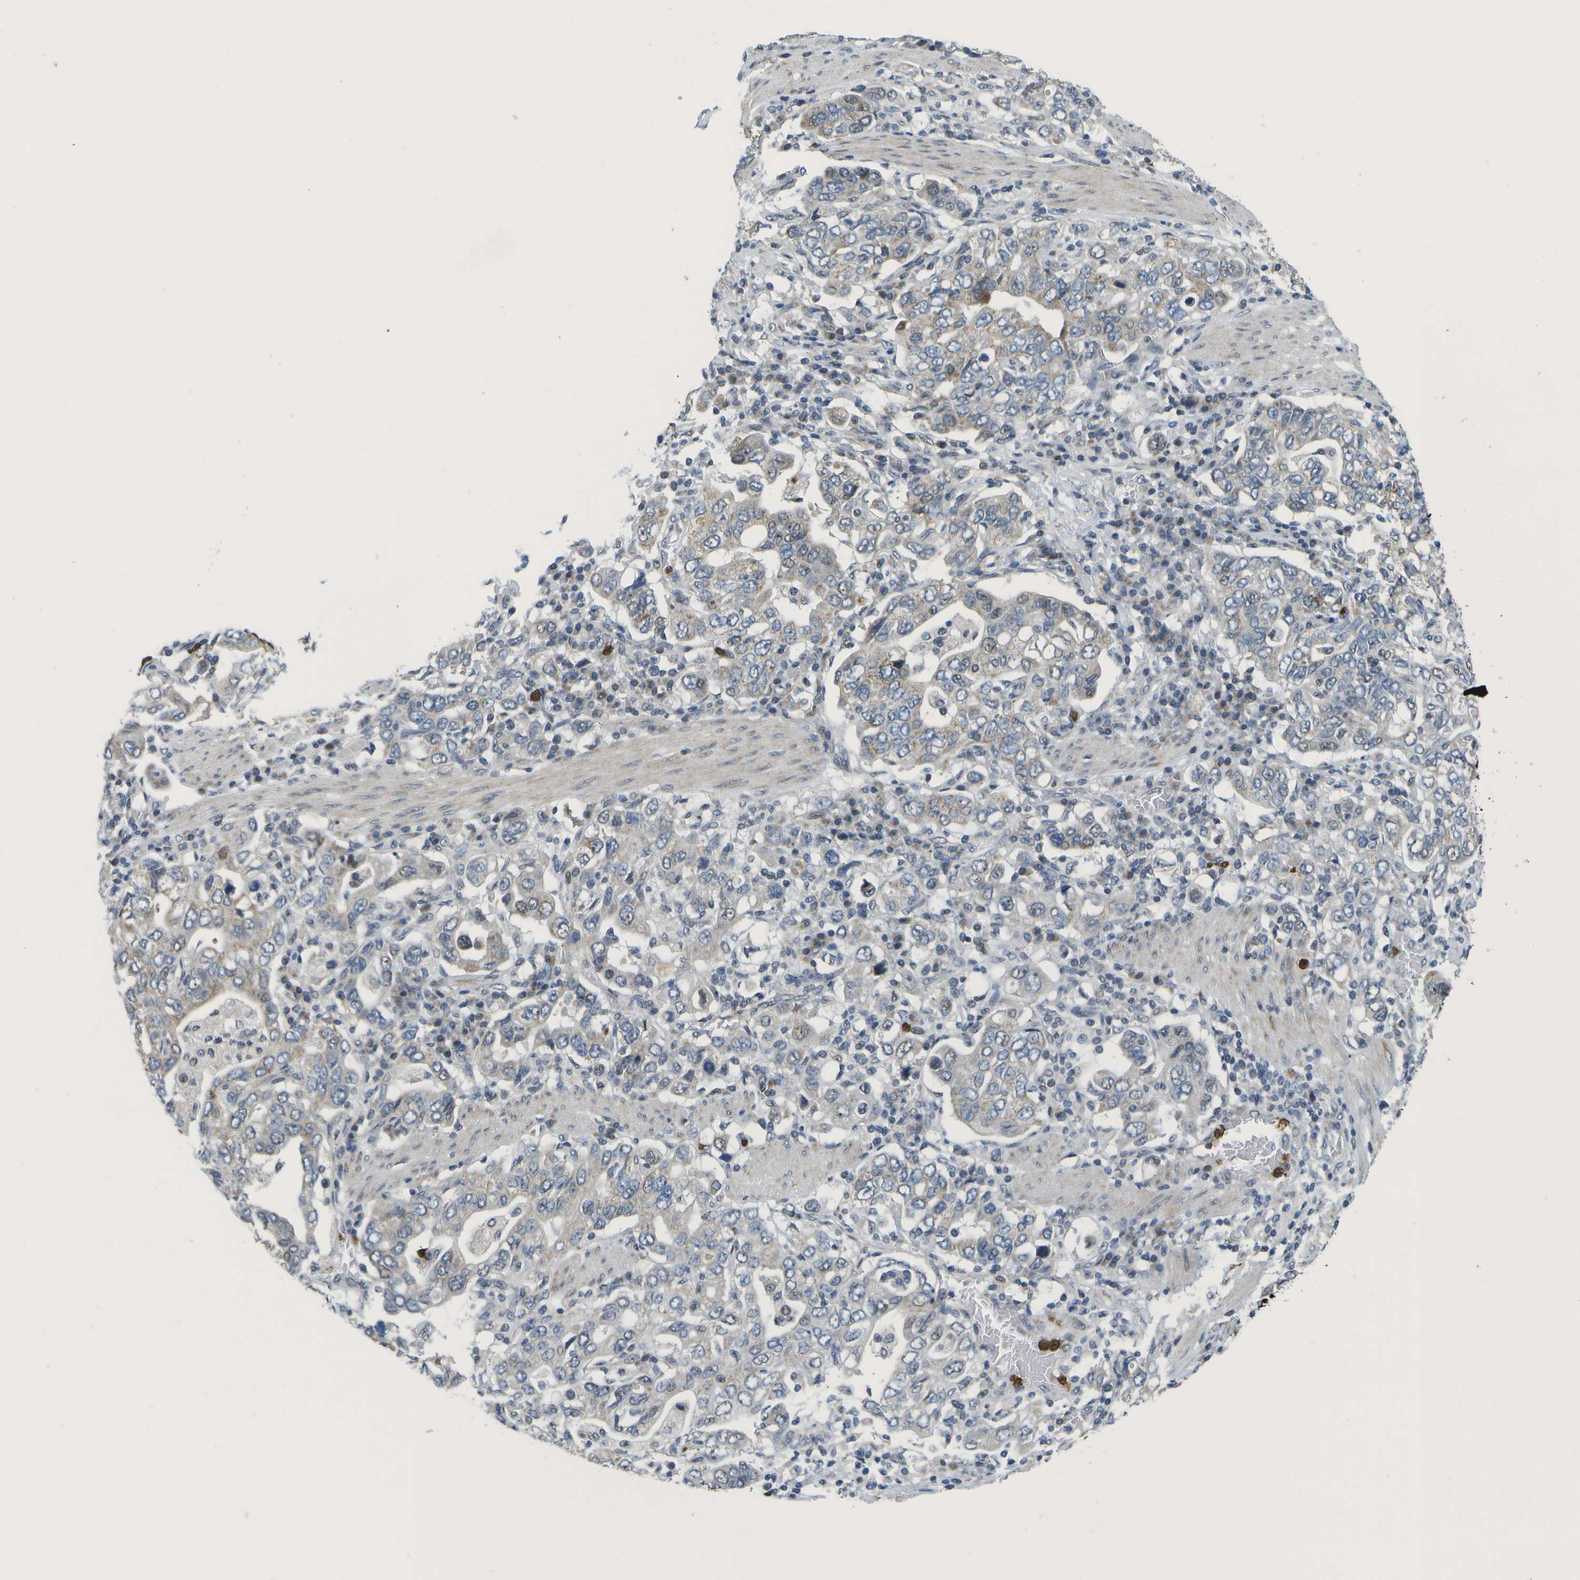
{"staining": {"intensity": "weak", "quantity": "<25%", "location": "cytoplasmic/membranous"}, "tissue": "stomach cancer", "cell_type": "Tumor cells", "image_type": "cancer", "snomed": [{"axis": "morphology", "description": "Adenocarcinoma, NOS"}, {"axis": "topography", "description": "Stomach, upper"}], "caption": "Stomach cancer (adenocarcinoma) stained for a protein using immunohistochemistry (IHC) demonstrates no positivity tumor cells.", "gene": "GALNT15", "patient": {"sex": "male", "age": 62}}